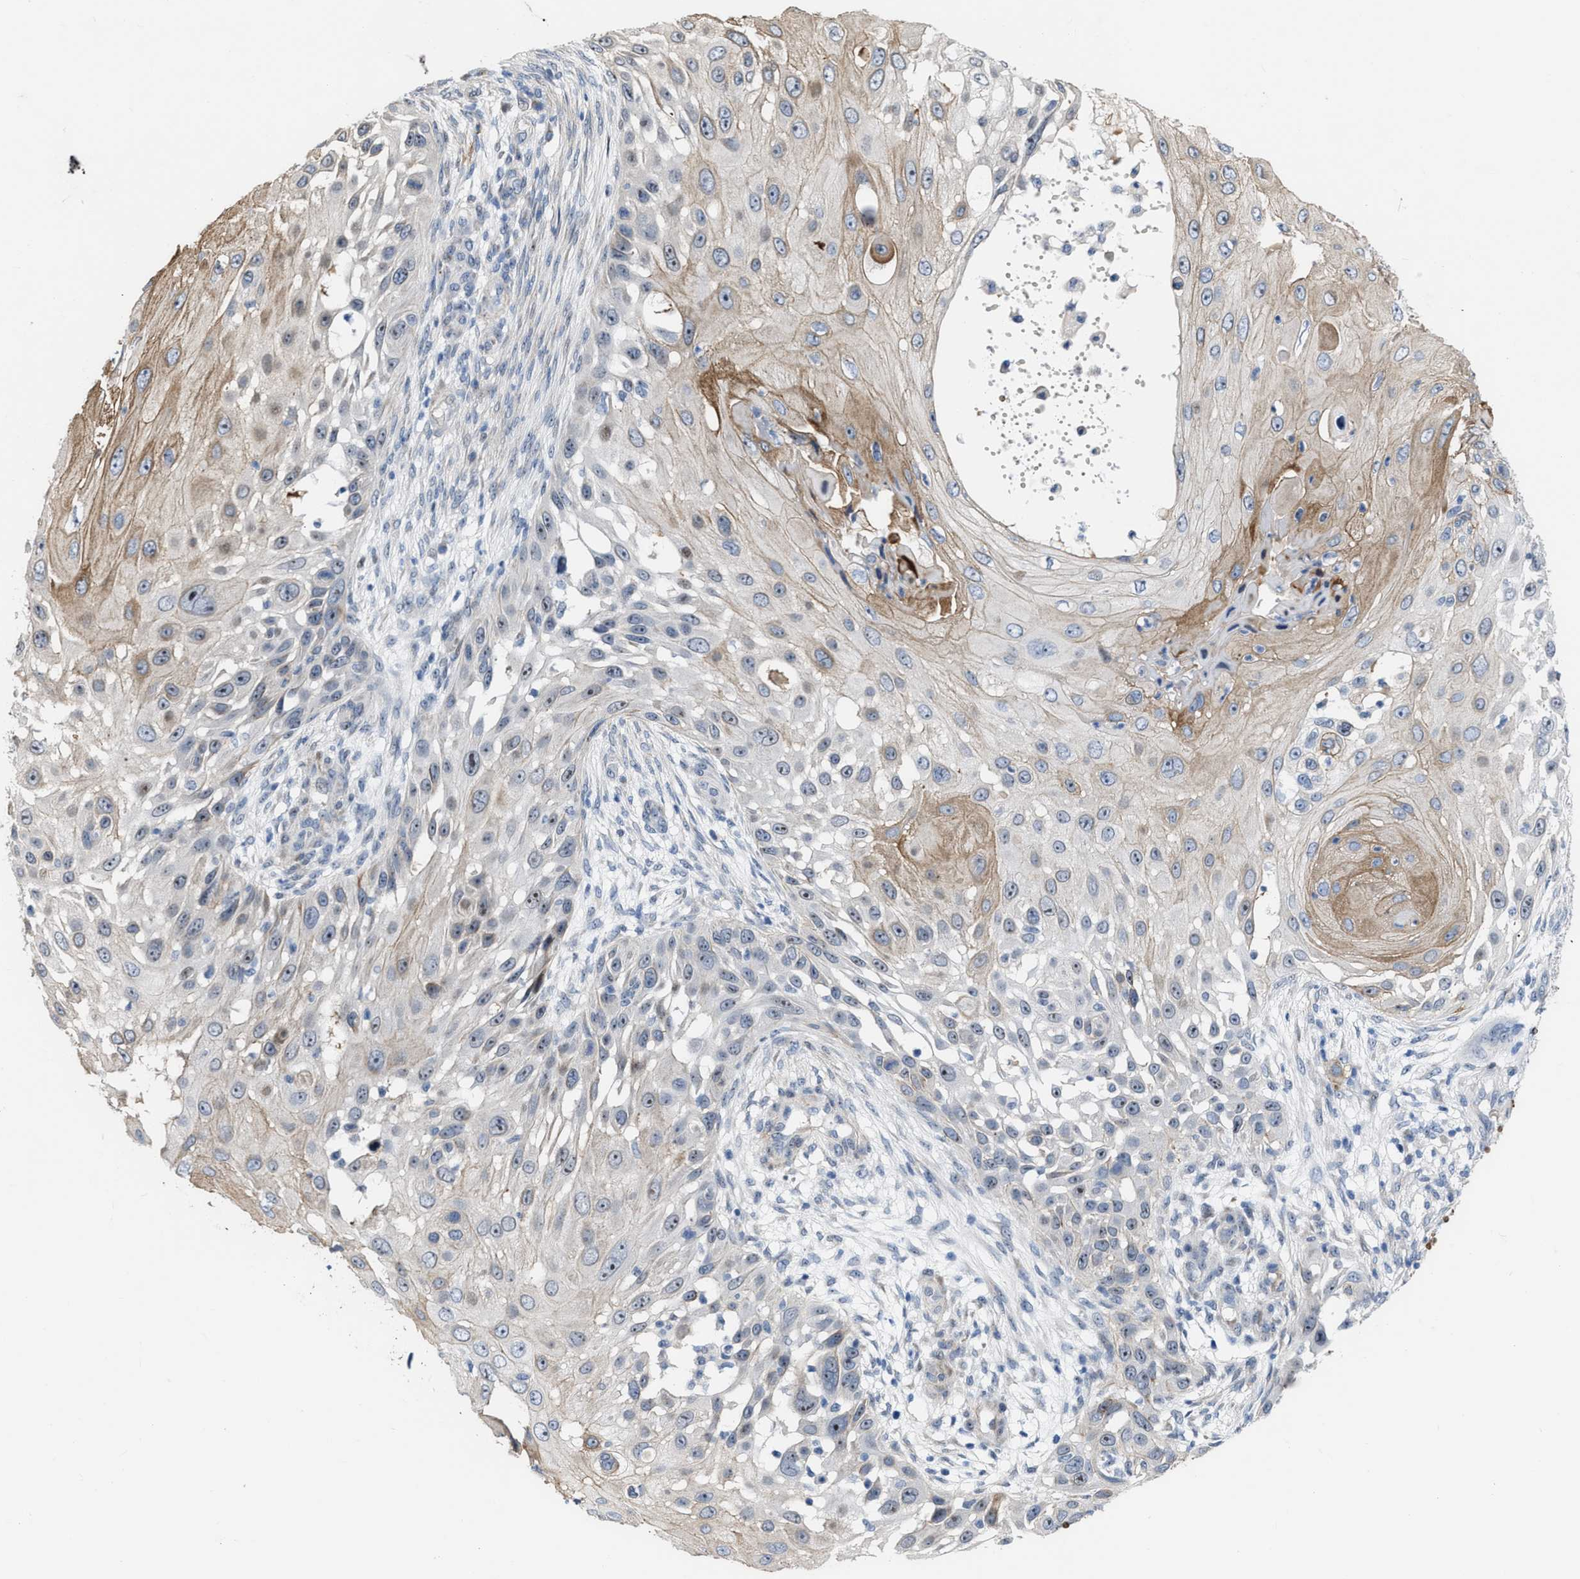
{"staining": {"intensity": "moderate", "quantity": "25%-75%", "location": "cytoplasmic/membranous,nuclear"}, "tissue": "skin cancer", "cell_type": "Tumor cells", "image_type": "cancer", "snomed": [{"axis": "morphology", "description": "Squamous cell carcinoma, NOS"}, {"axis": "topography", "description": "Skin"}], "caption": "Moderate cytoplasmic/membranous and nuclear expression for a protein is appreciated in about 25%-75% of tumor cells of squamous cell carcinoma (skin) using IHC.", "gene": "POLR1F", "patient": {"sex": "female", "age": 44}}